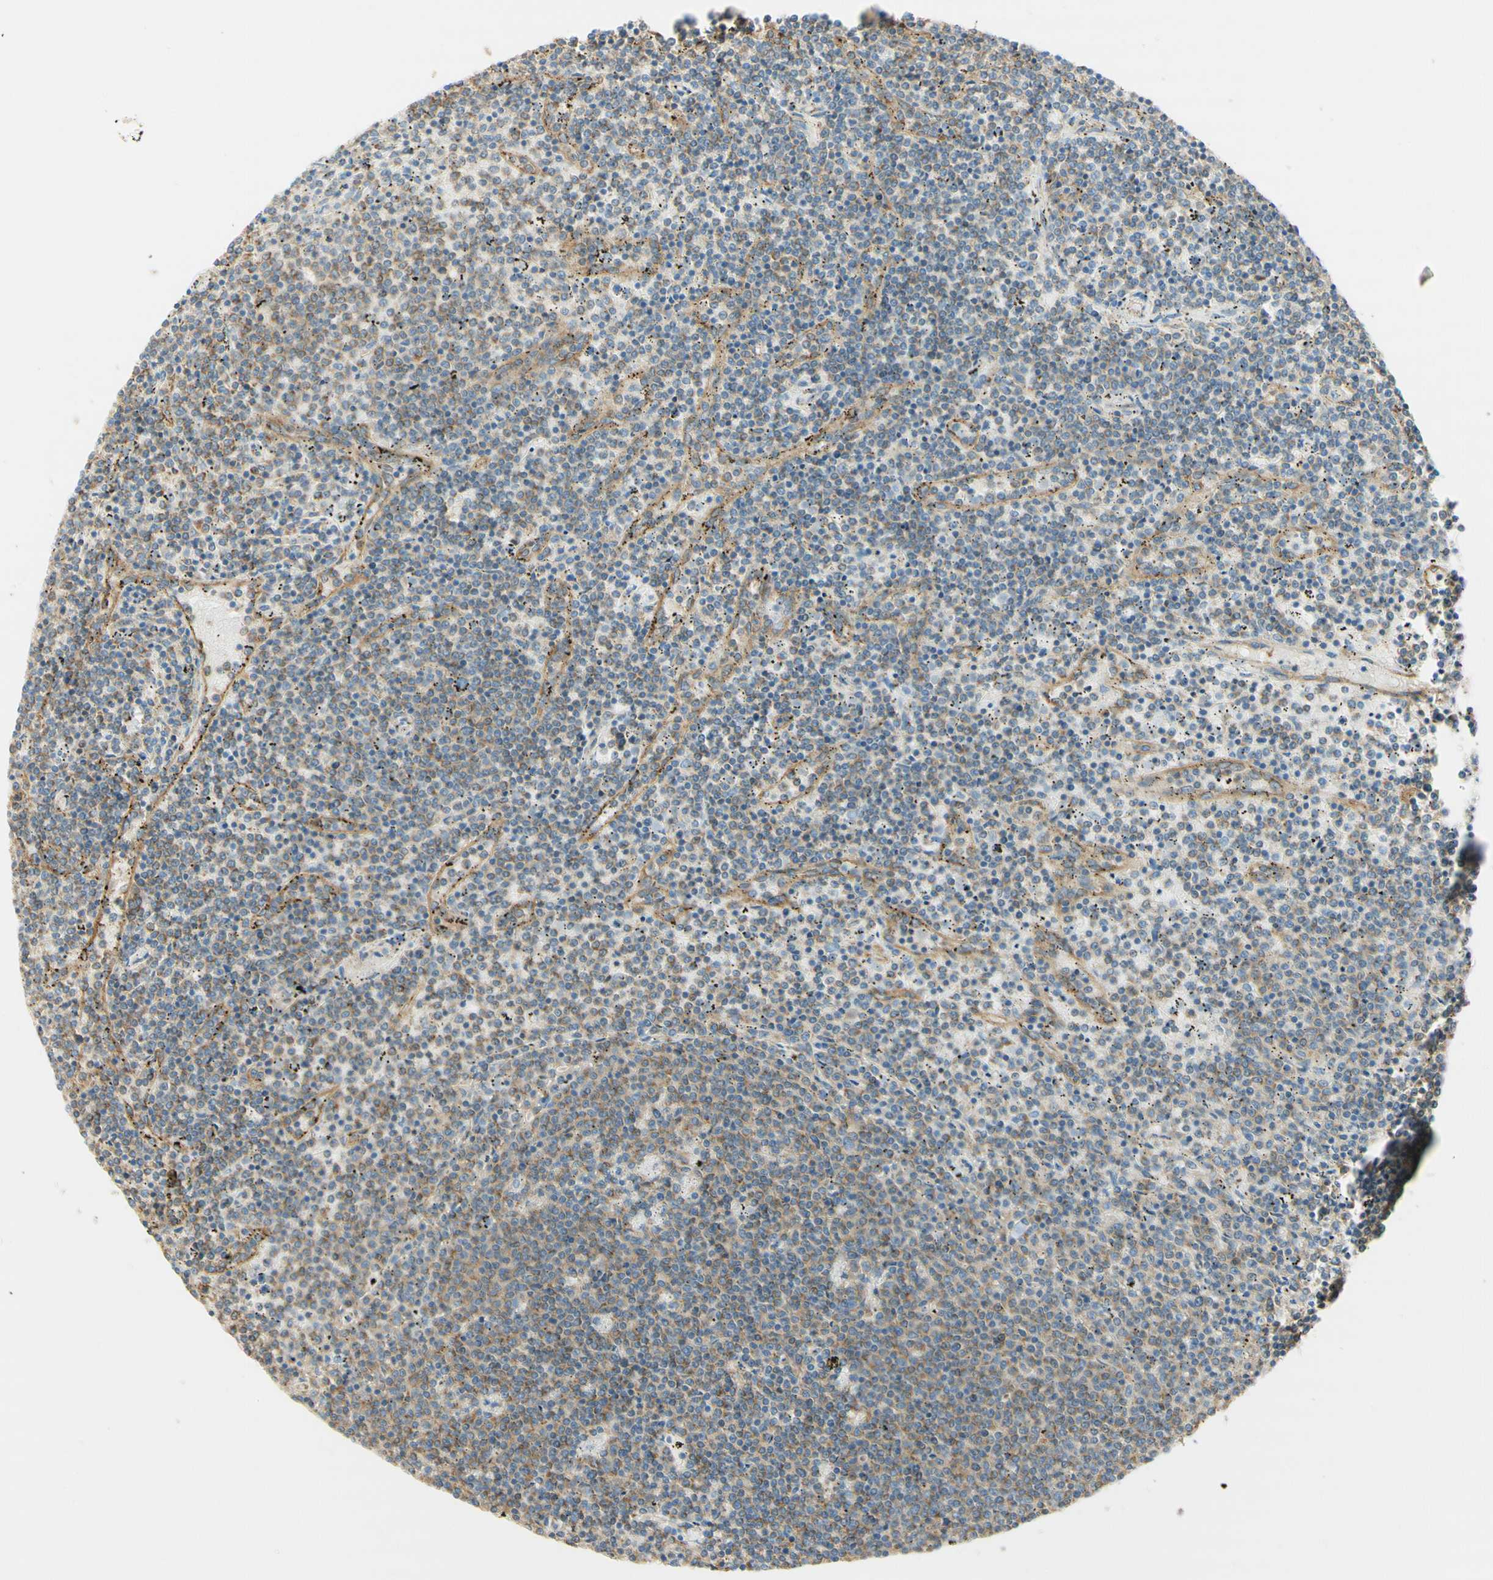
{"staining": {"intensity": "negative", "quantity": "none", "location": "none"}, "tissue": "lymphoma", "cell_type": "Tumor cells", "image_type": "cancer", "snomed": [{"axis": "morphology", "description": "Malignant lymphoma, non-Hodgkin's type, Low grade"}, {"axis": "topography", "description": "Spleen"}], "caption": "Protein analysis of malignant lymphoma, non-Hodgkin's type (low-grade) exhibits no significant positivity in tumor cells.", "gene": "CLTC", "patient": {"sex": "female", "age": 50}}